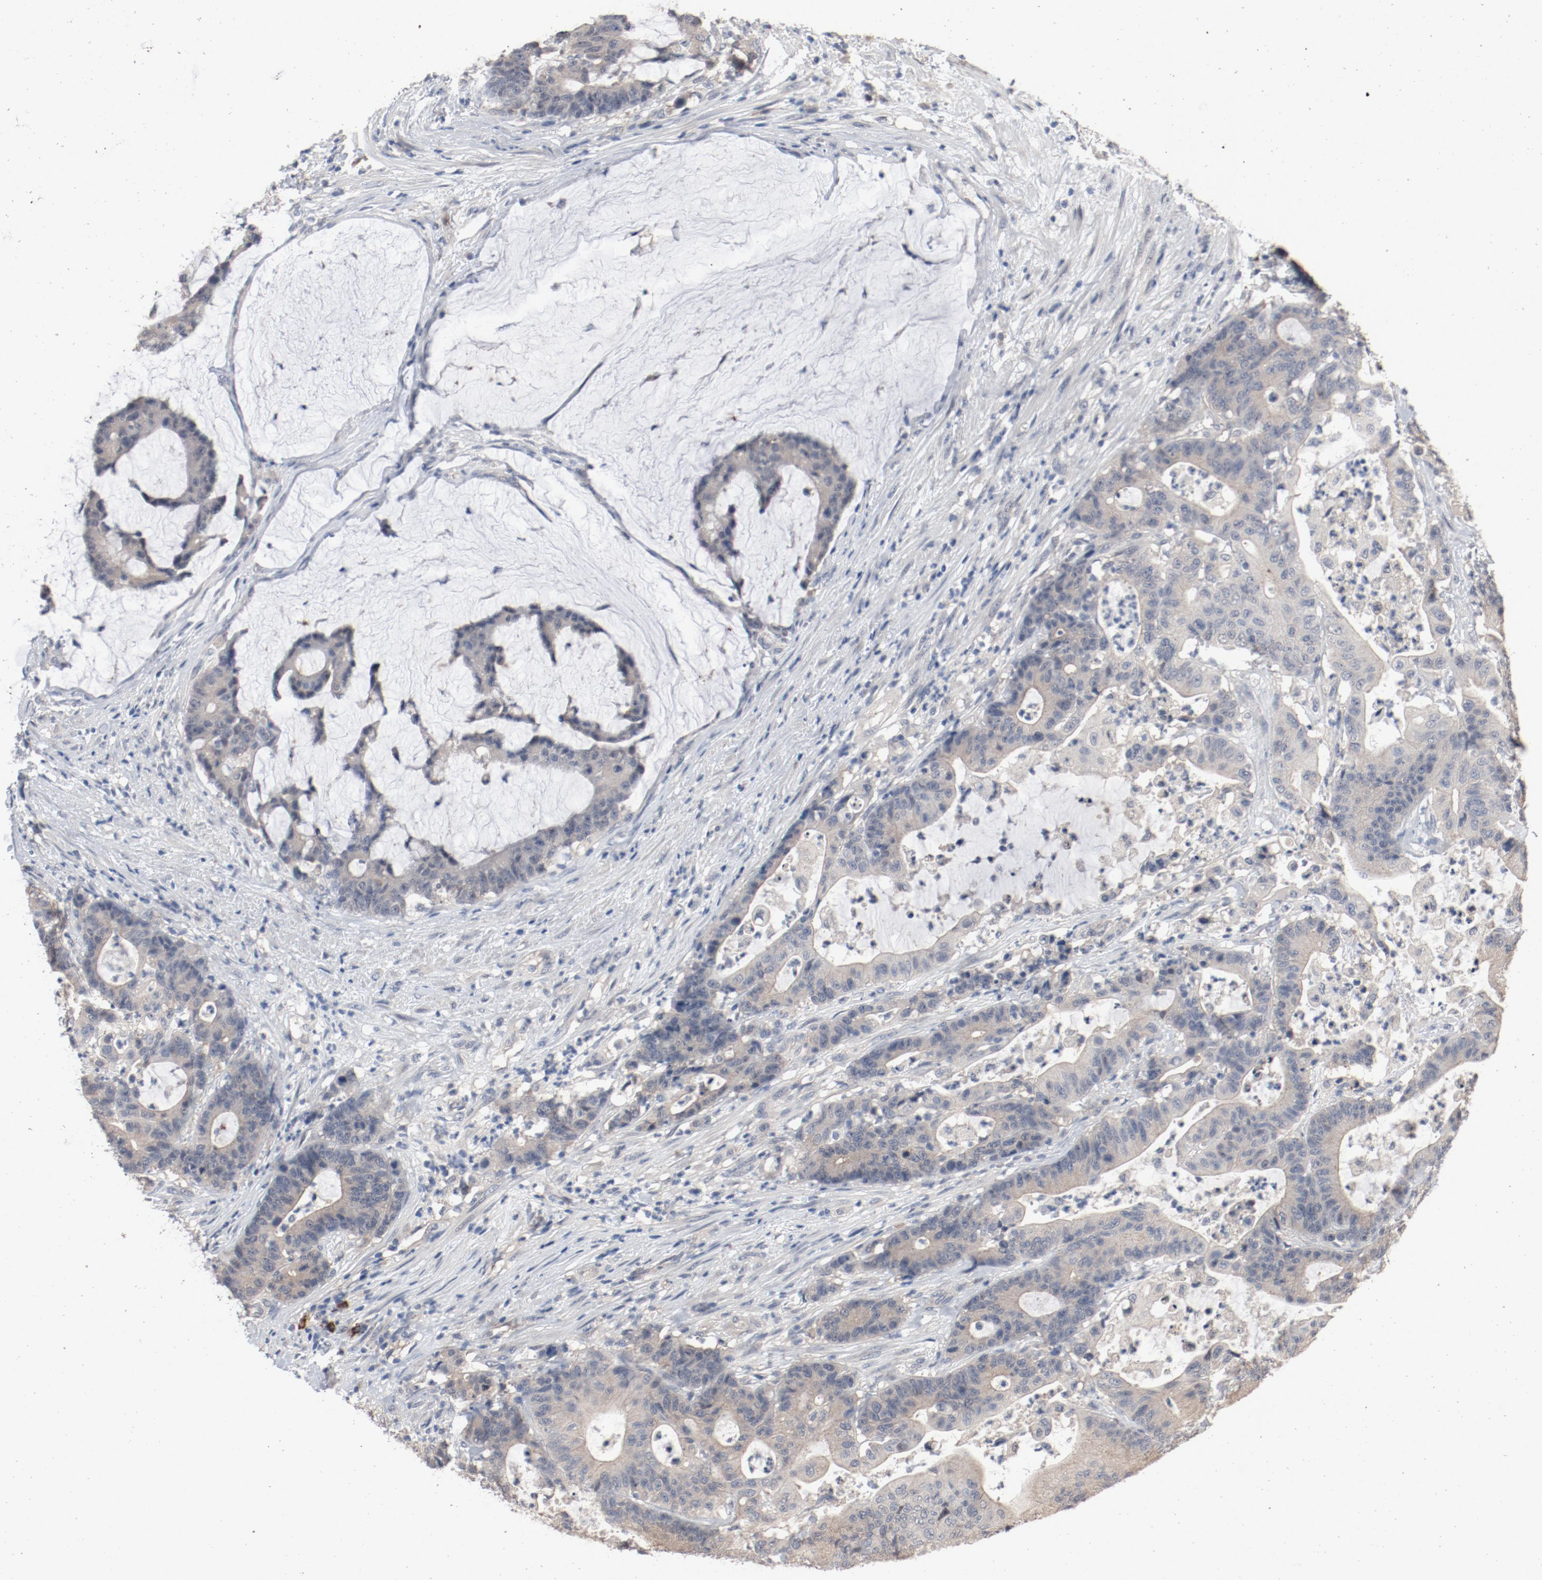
{"staining": {"intensity": "weak", "quantity": ">75%", "location": "cytoplasmic/membranous"}, "tissue": "colorectal cancer", "cell_type": "Tumor cells", "image_type": "cancer", "snomed": [{"axis": "morphology", "description": "Adenocarcinoma, NOS"}, {"axis": "topography", "description": "Colon"}], "caption": "Colorectal cancer (adenocarcinoma) stained with a brown dye reveals weak cytoplasmic/membranous positive expression in approximately >75% of tumor cells.", "gene": "DNAL4", "patient": {"sex": "female", "age": 84}}